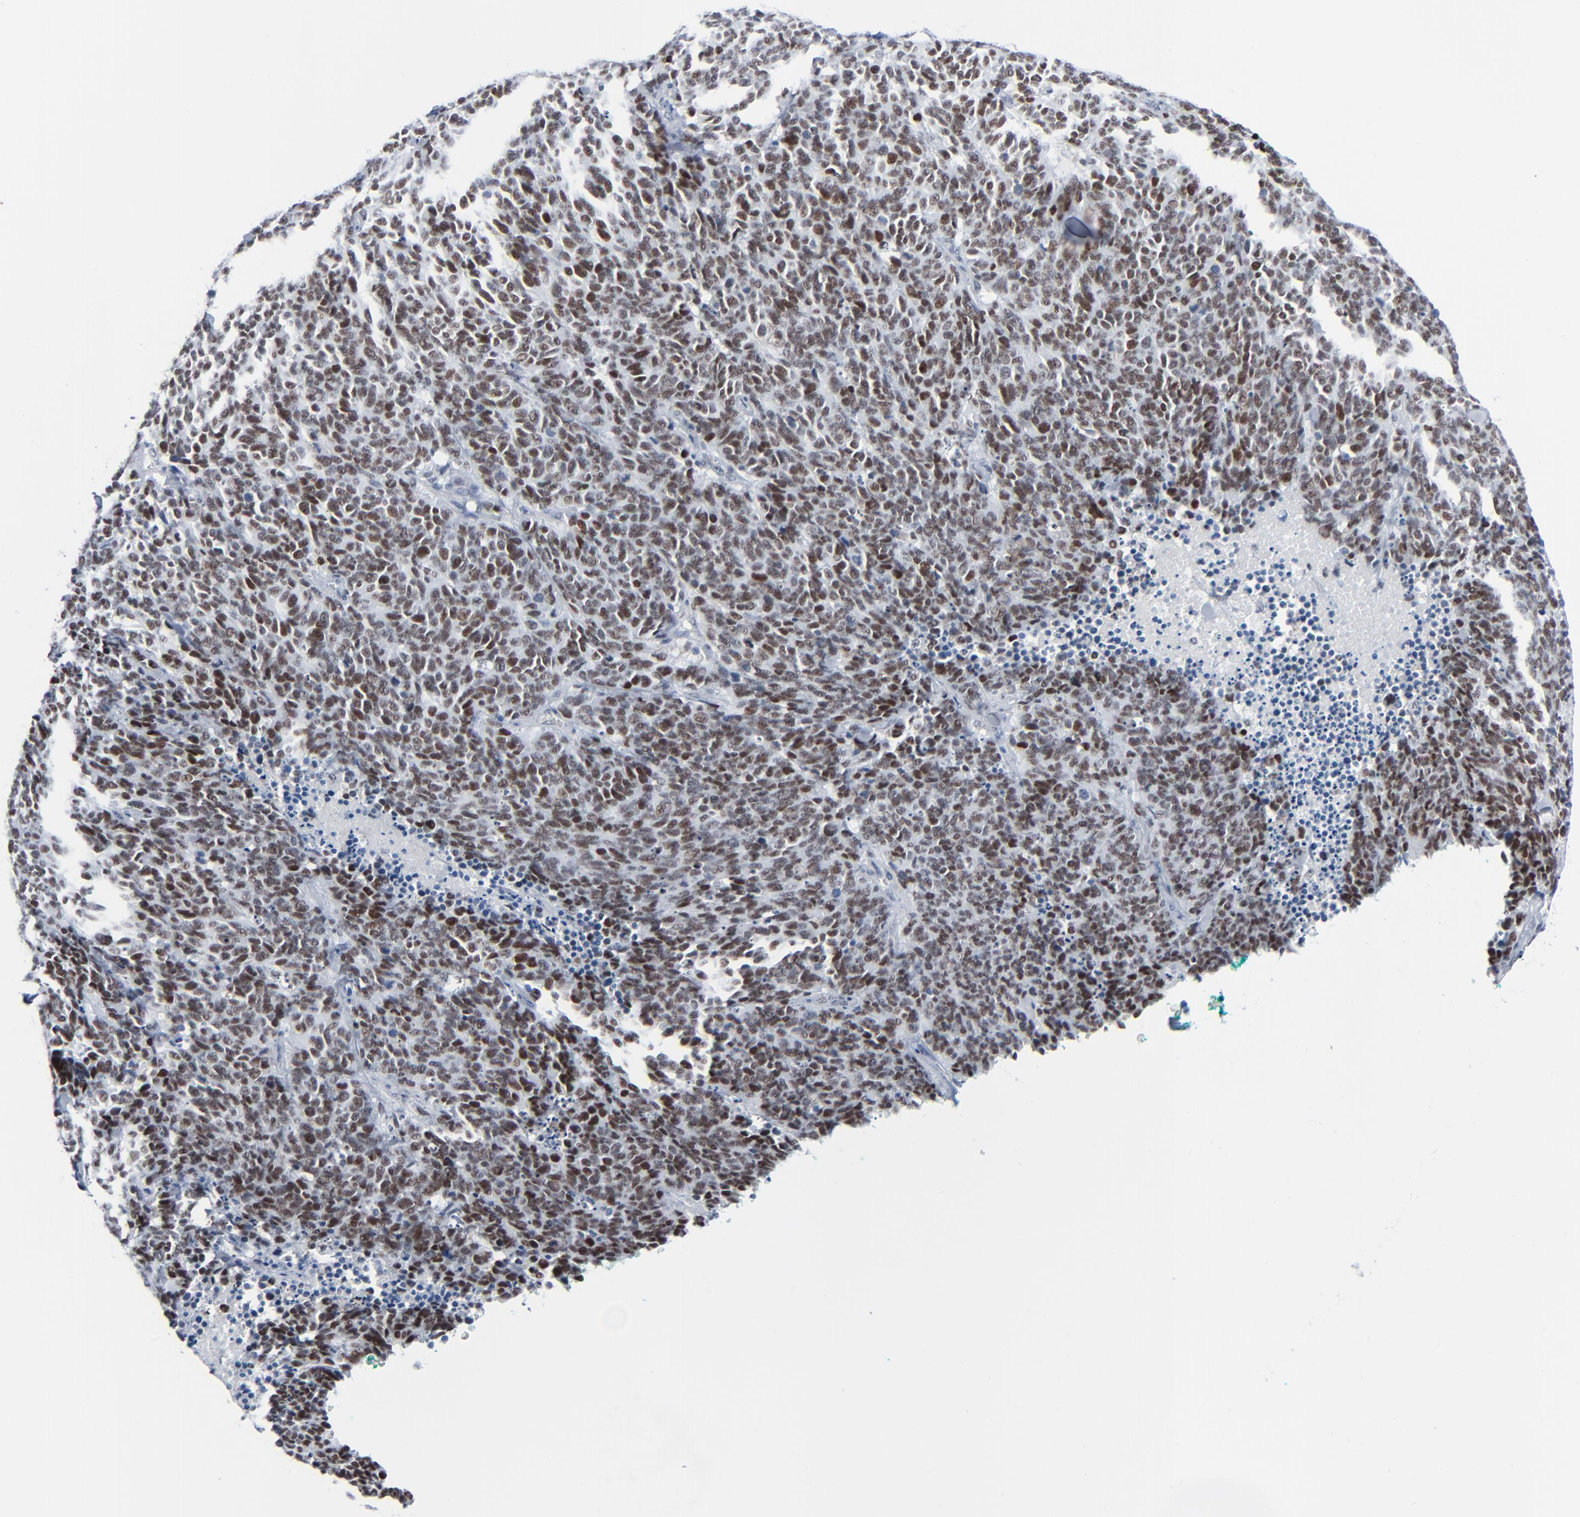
{"staining": {"intensity": "strong", "quantity": ">75%", "location": "nuclear"}, "tissue": "lung cancer", "cell_type": "Tumor cells", "image_type": "cancer", "snomed": [{"axis": "morphology", "description": "Neoplasm, malignant, NOS"}, {"axis": "topography", "description": "Lung"}], "caption": "A high amount of strong nuclear staining is seen in about >75% of tumor cells in lung cancer (malignant neoplasm) tissue.", "gene": "SIRT1", "patient": {"sex": "female", "age": 58}}